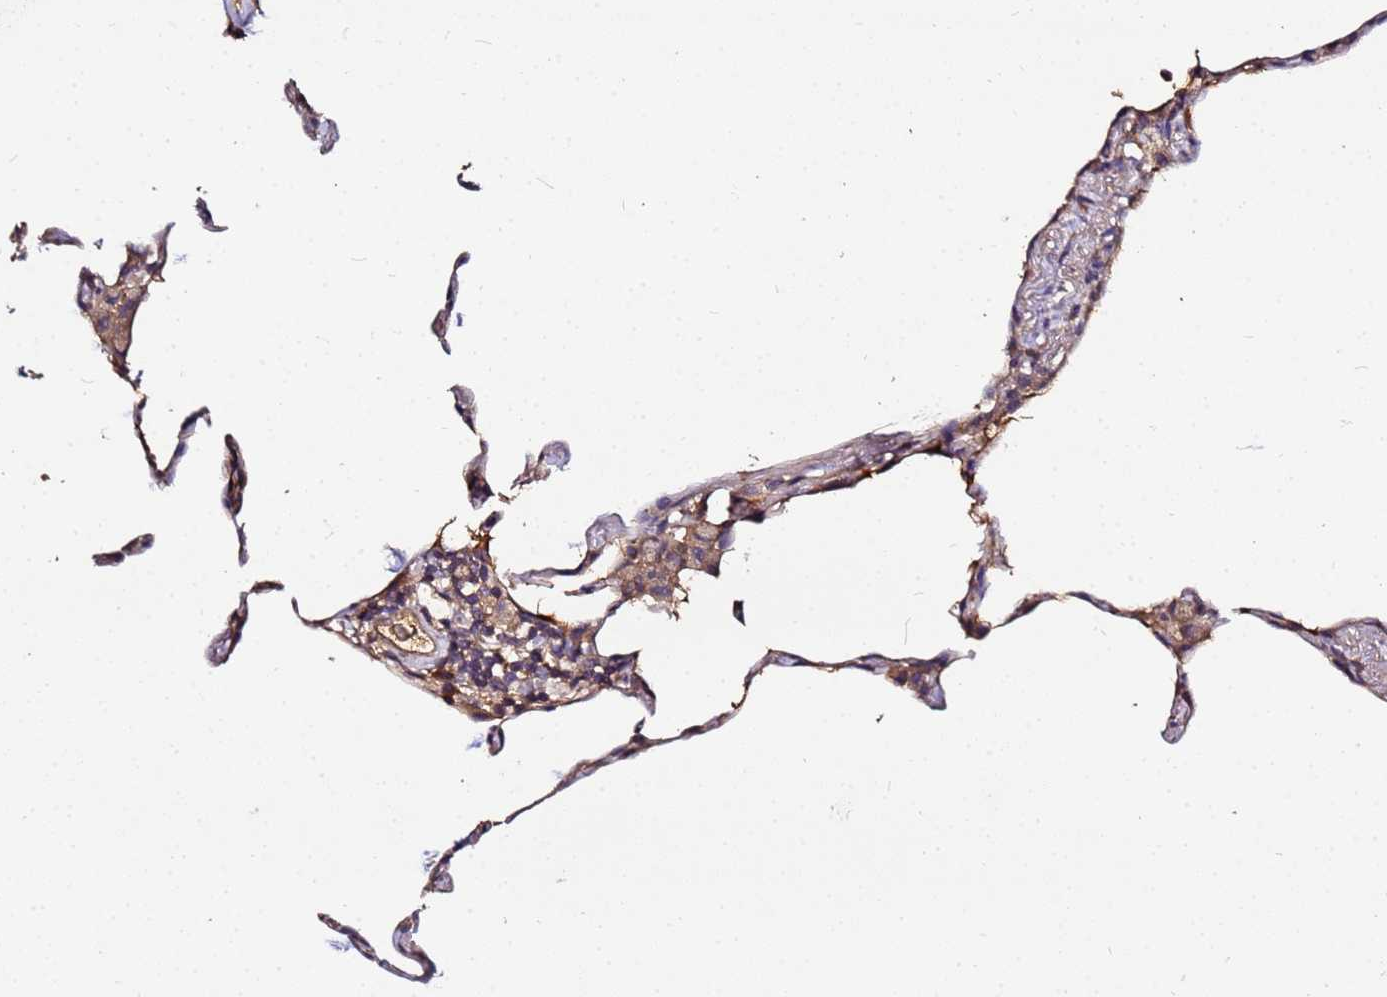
{"staining": {"intensity": "weak", "quantity": "25%-75%", "location": "cytoplasmic/membranous"}, "tissue": "lung", "cell_type": "Alveolar cells", "image_type": "normal", "snomed": [{"axis": "morphology", "description": "Normal tissue, NOS"}, {"axis": "topography", "description": "Lung"}], "caption": "Lung stained with immunohistochemistry reveals weak cytoplasmic/membranous staining in about 25%-75% of alveolar cells.", "gene": "MTERF1", "patient": {"sex": "female", "age": 57}}